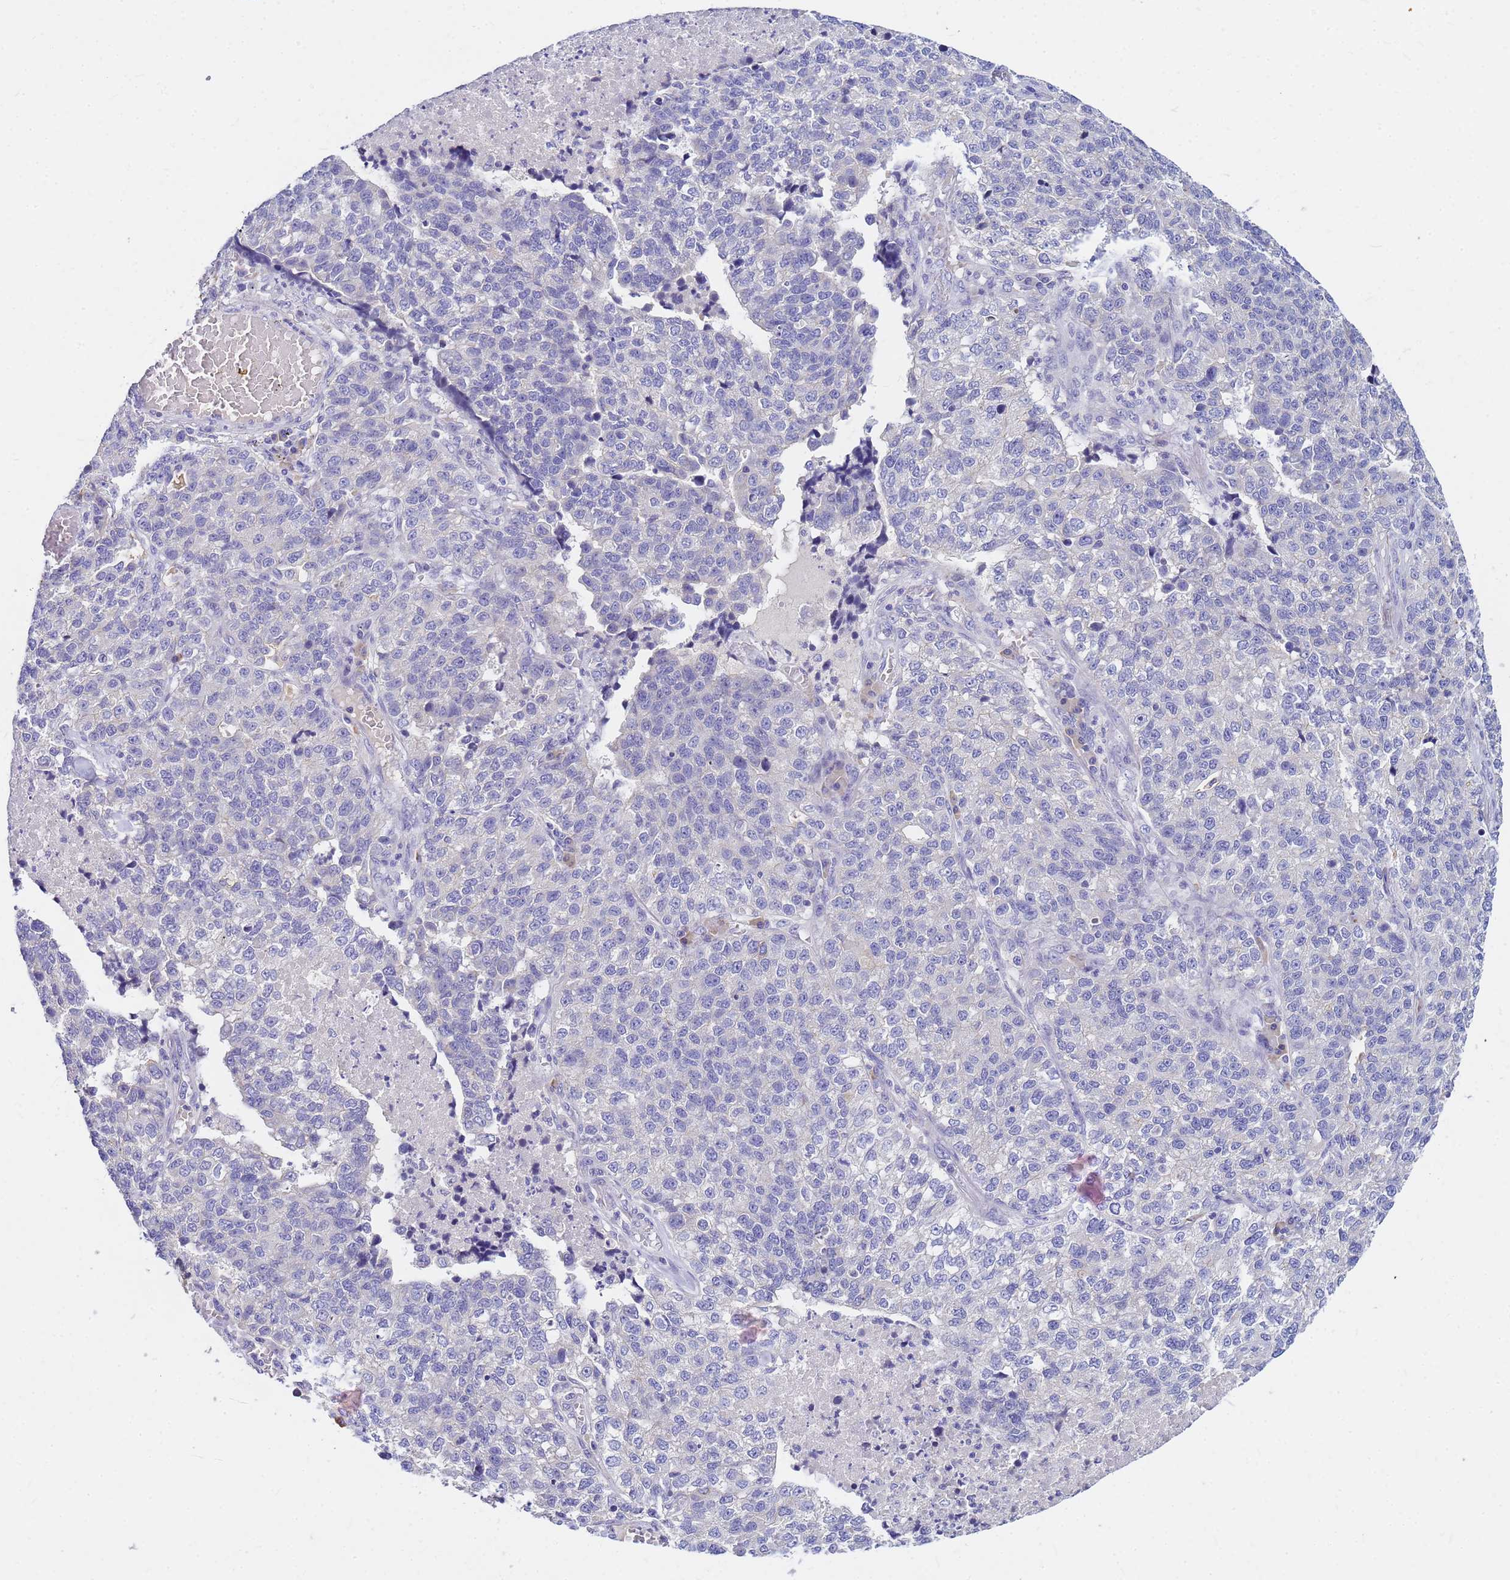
{"staining": {"intensity": "negative", "quantity": "none", "location": "none"}, "tissue": "lung cancer", "cell_type": "Tumor cells", "image_type": "cancer", "snomed": [{"axis": "morphology", "description": "Adenocarcinoma, NOS"}, {"axis": "topography", "description": "Lung"}], "caption": "This image is of lung cancer stained with immunohistochemistry to label a protein in brown with the nuclei are counter-stained blue. There is no staining in tumor cells. (DAB (3,3'-diaminobenzidine) immunohistochemistry, high magnification).", "gene": "DPRX", "patient": {"sex": "male", "age": 49}}